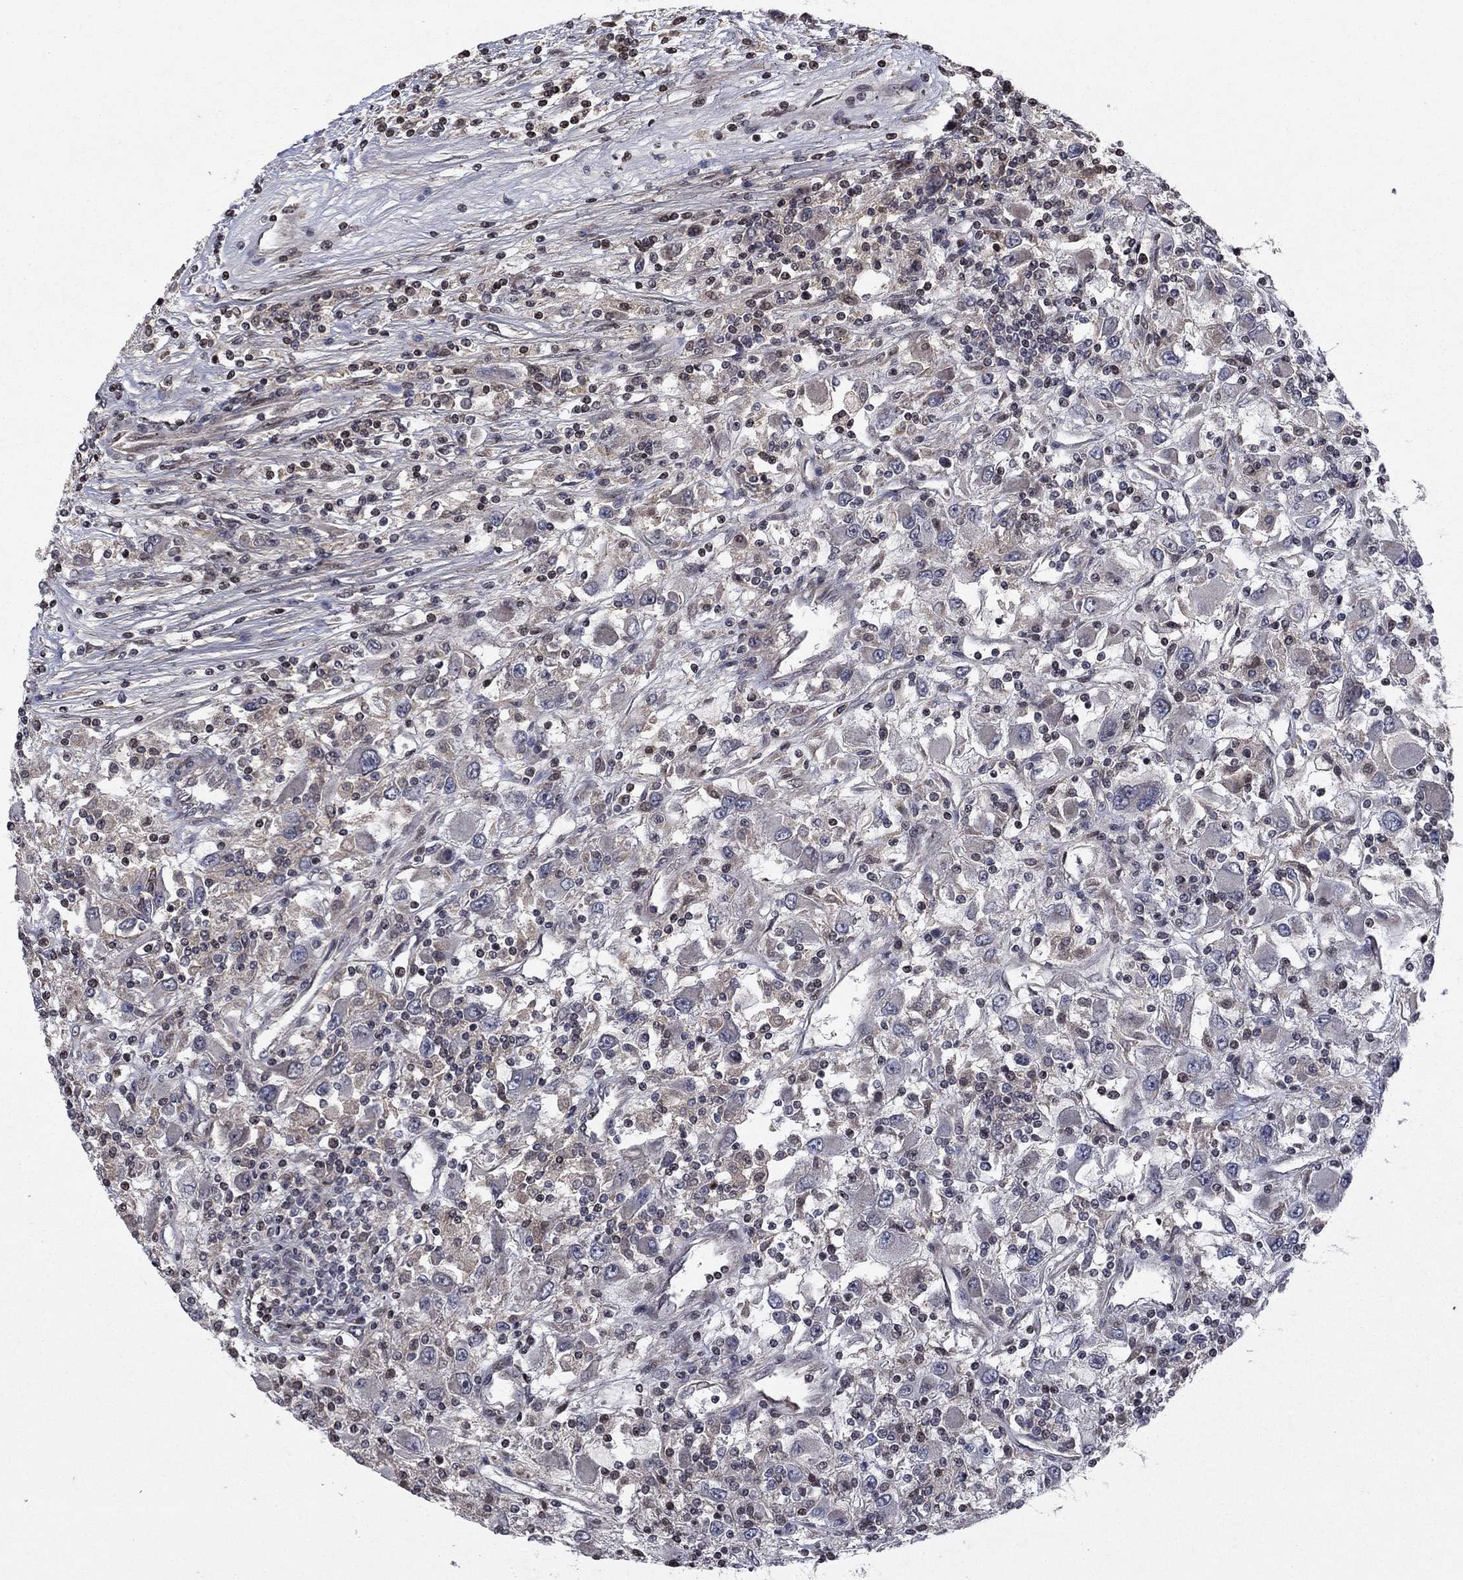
{"staining": {"intensity": "negative", "quantity": "none", "location": "none"}, "tissue": "renal cancer", "cell_type": "Tumor cells", "image_type": "cancer", "snomed": [{"axis": "morphology", "description": "Adenocarcinoma, NOS"}, {"axis": "topography", "description": "Kidney"}], "caption": "This histopathology image is of adenocarcinoma (renal) stained with IHC to label a protein in brown with the nuclei are counter-stained blue. There is no staining in tumor cells. The staining was performed using DAB (3,3'-diaminobenzidine) to visualize the protein expression in brown, while the nuclei were stained in blue with hematoxylin (Magnification: 20x).", "gene": "SORBS1", "patient": {"sex": "female", "age": 67}}